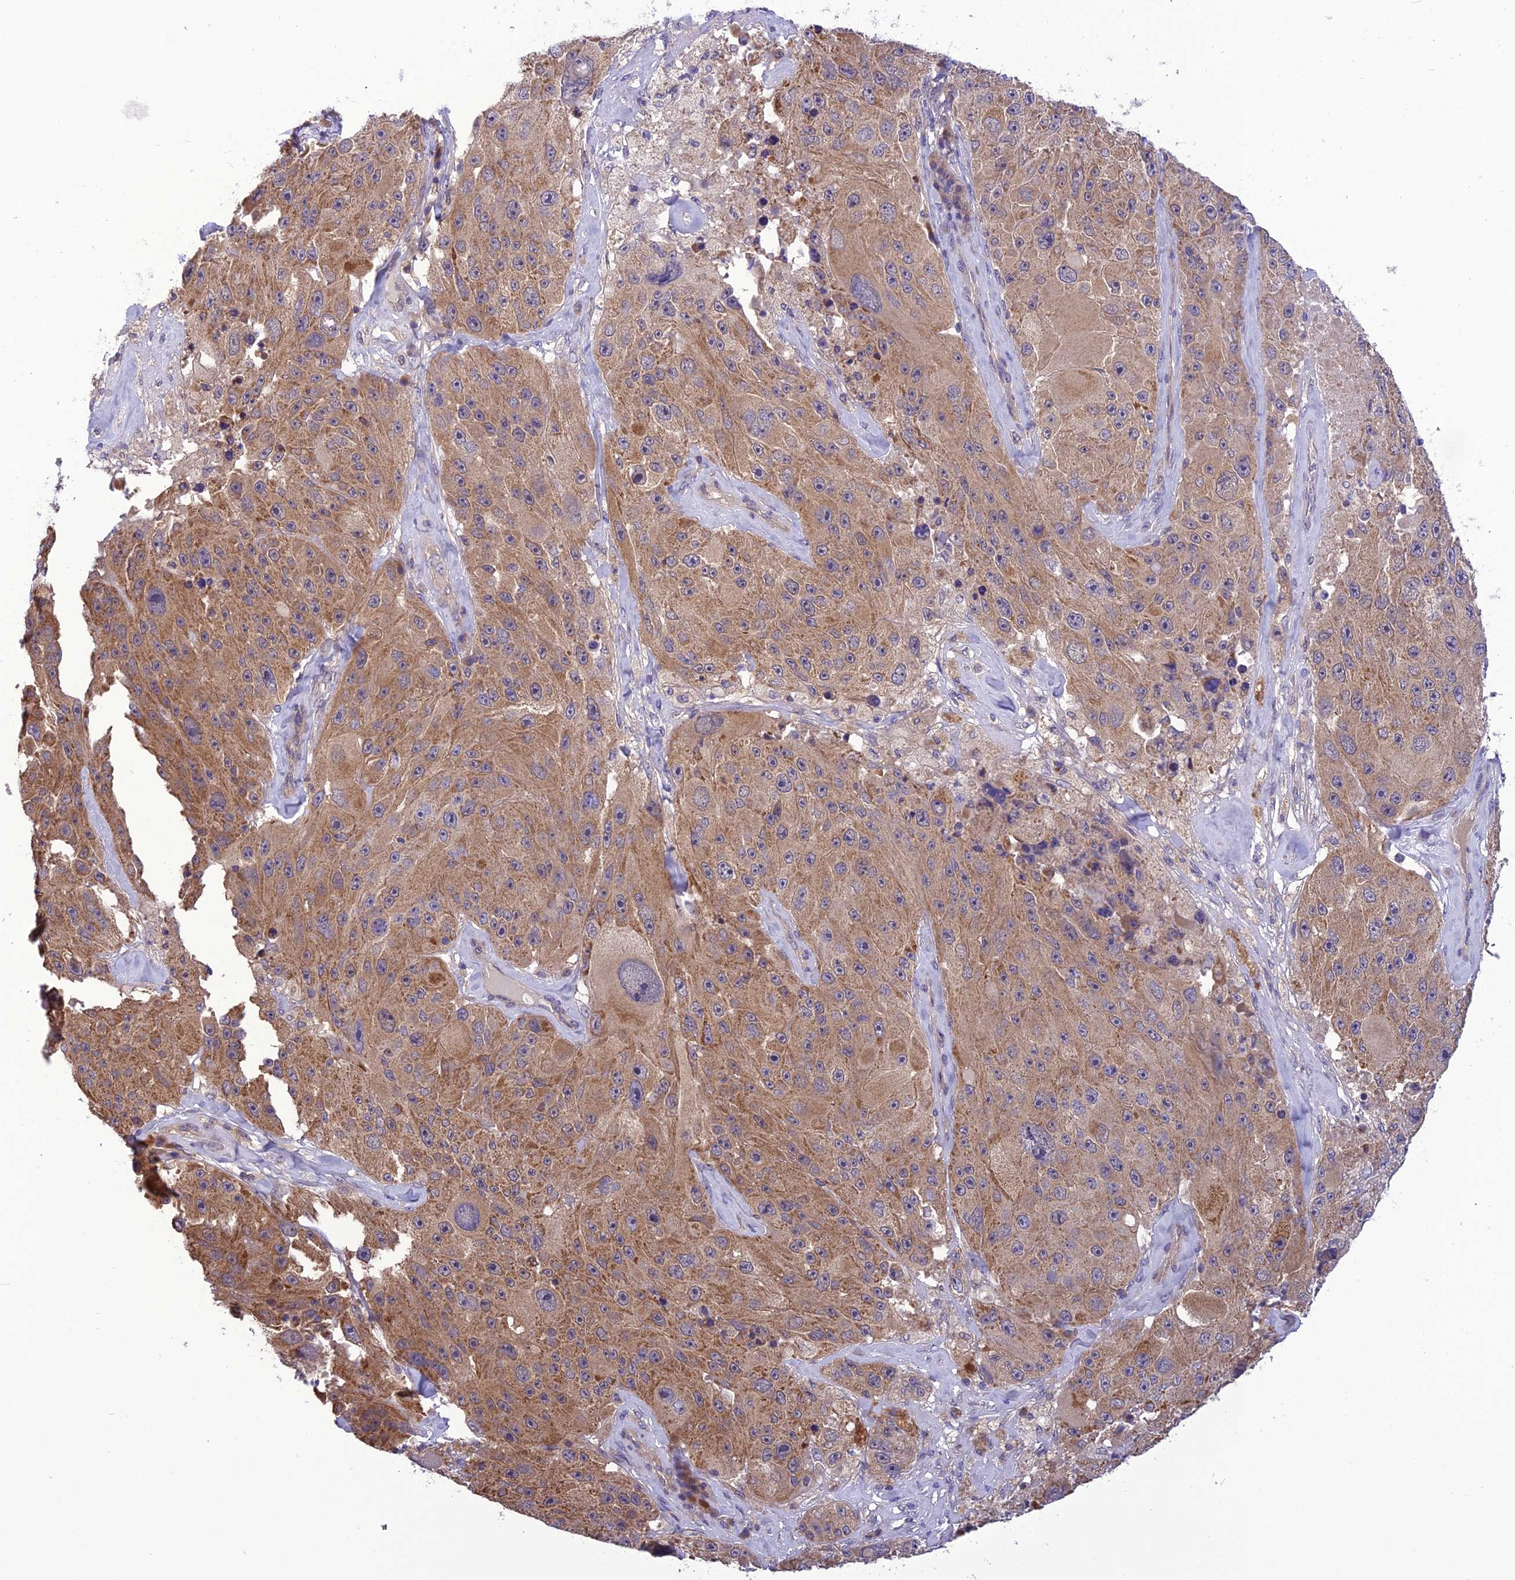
{"staining": {"intensity": "moderate", "quantity": ">75%", "location": "cytoplasmic/membranous"}, "tissue": "melanoma", "cell_type": "Tumor cells", "image_type": "cancer", "snomed": [{"axis": "morphology", "description": "Malignant melanoma, Metastatic site"}, {"axis": "topography", "description": "Lymph node"}], "caption": "A high-resolution histopathology image shows IHC staining of melanoma, which displays moderate cytoplasmic/membranous expression in approximately >75% of tumor cells.", "gene": "PSMF1", "patient": {"sex": "male", "age": 62}}